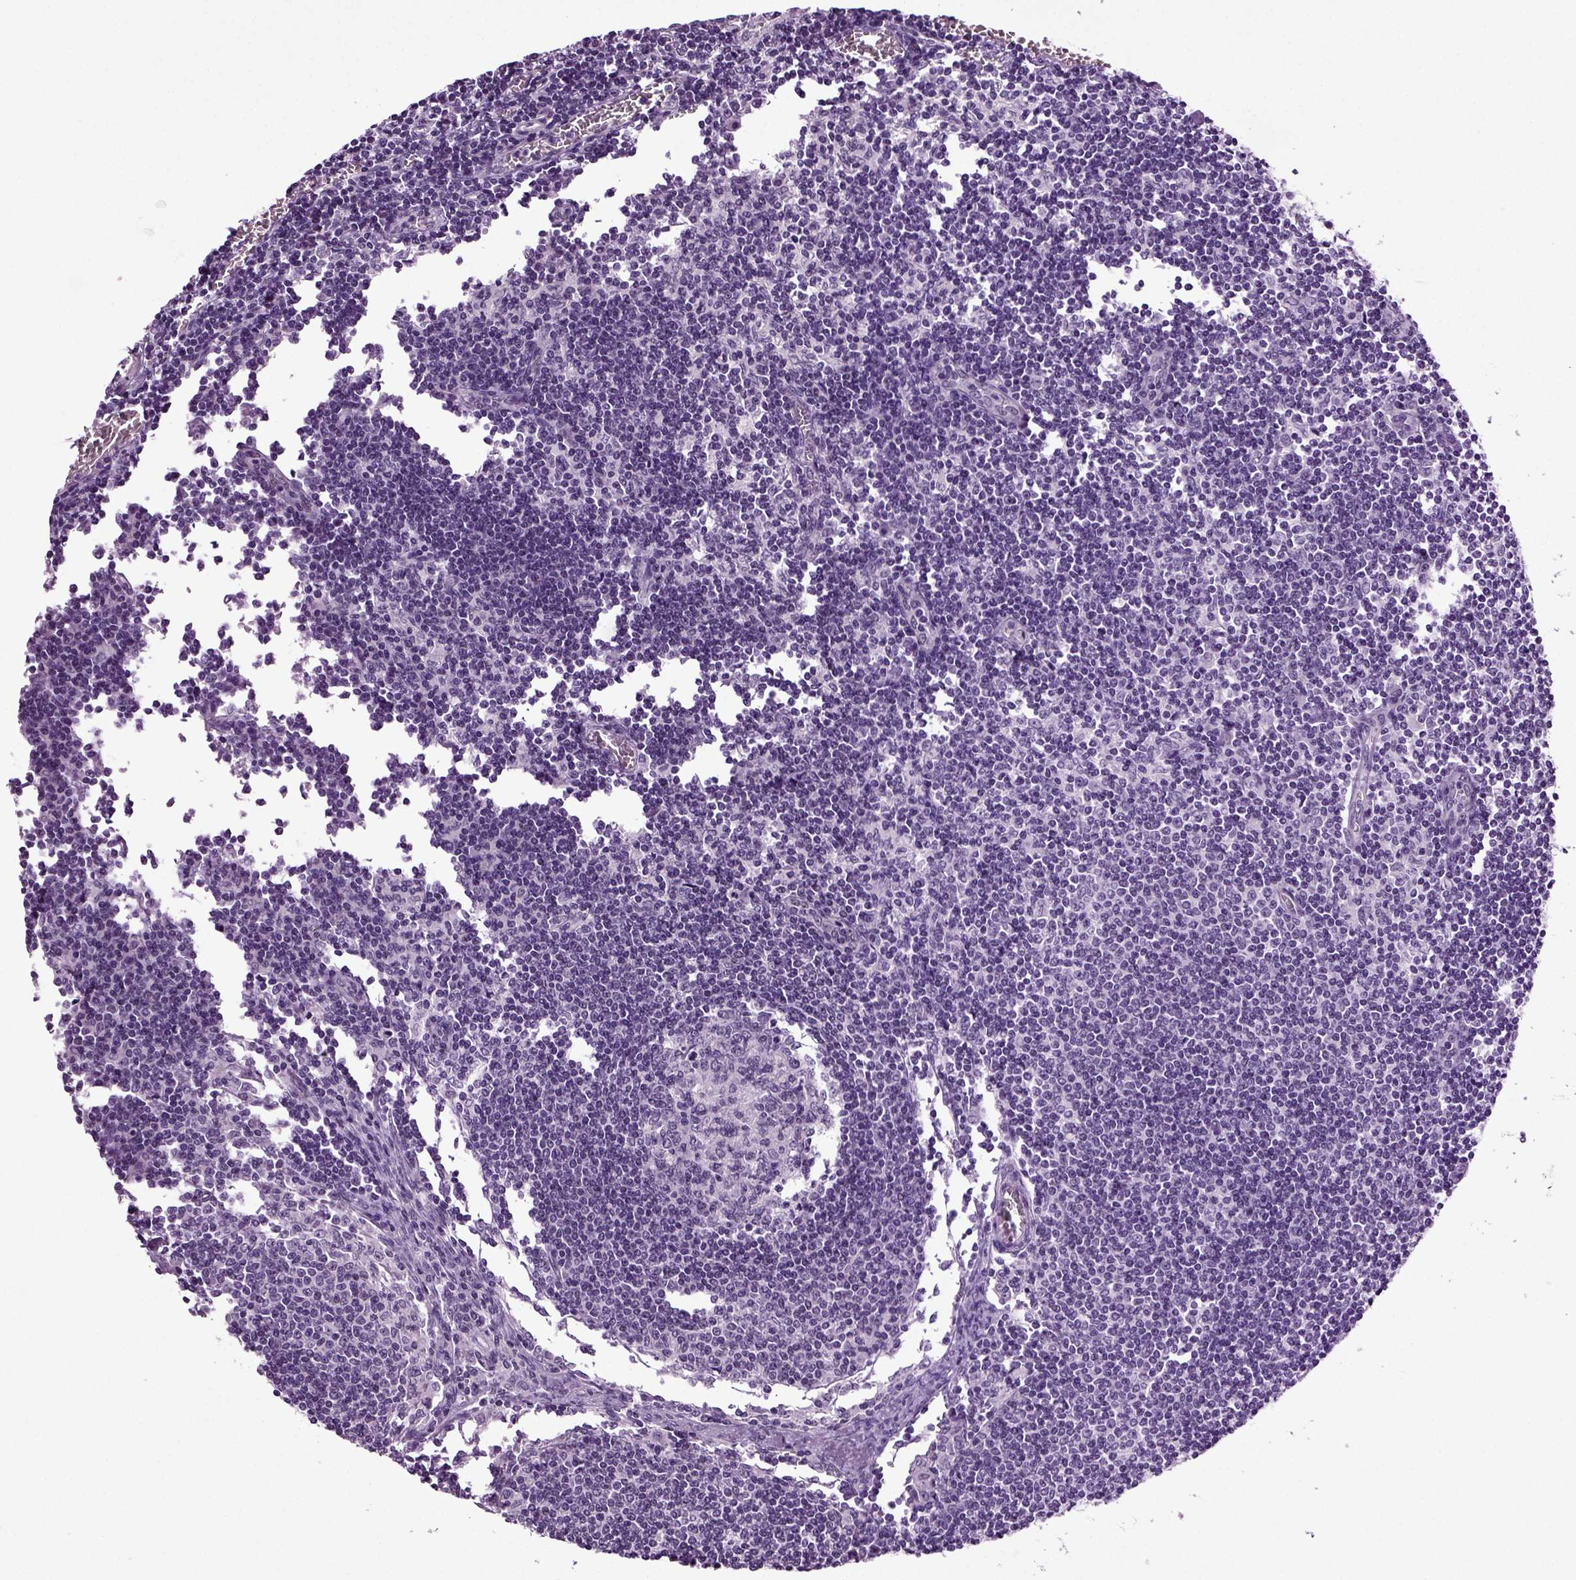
{"staining": {"intensity": "negative", "quantity": "none", "location": "none"}, "tissue": "lymph node", "cell_type": "Germinal center cells", "image_type": "normal", "snomed": [{"axis": "morphology", "description": "Normal tissue, NOS"}, {"axis": "topography", "description": "Lymph node"}], "caption": "Protein analysis of unremarkable lymph node displays no significant staining in germinal center cells. The staining was performed using DAB to visualize the protein expression in brown, while the nuclei were stained in blue with hematoxylin (Magnification: 20x).", "gene": "RFX3", "patient": {"sex": "male", "age": 59}}